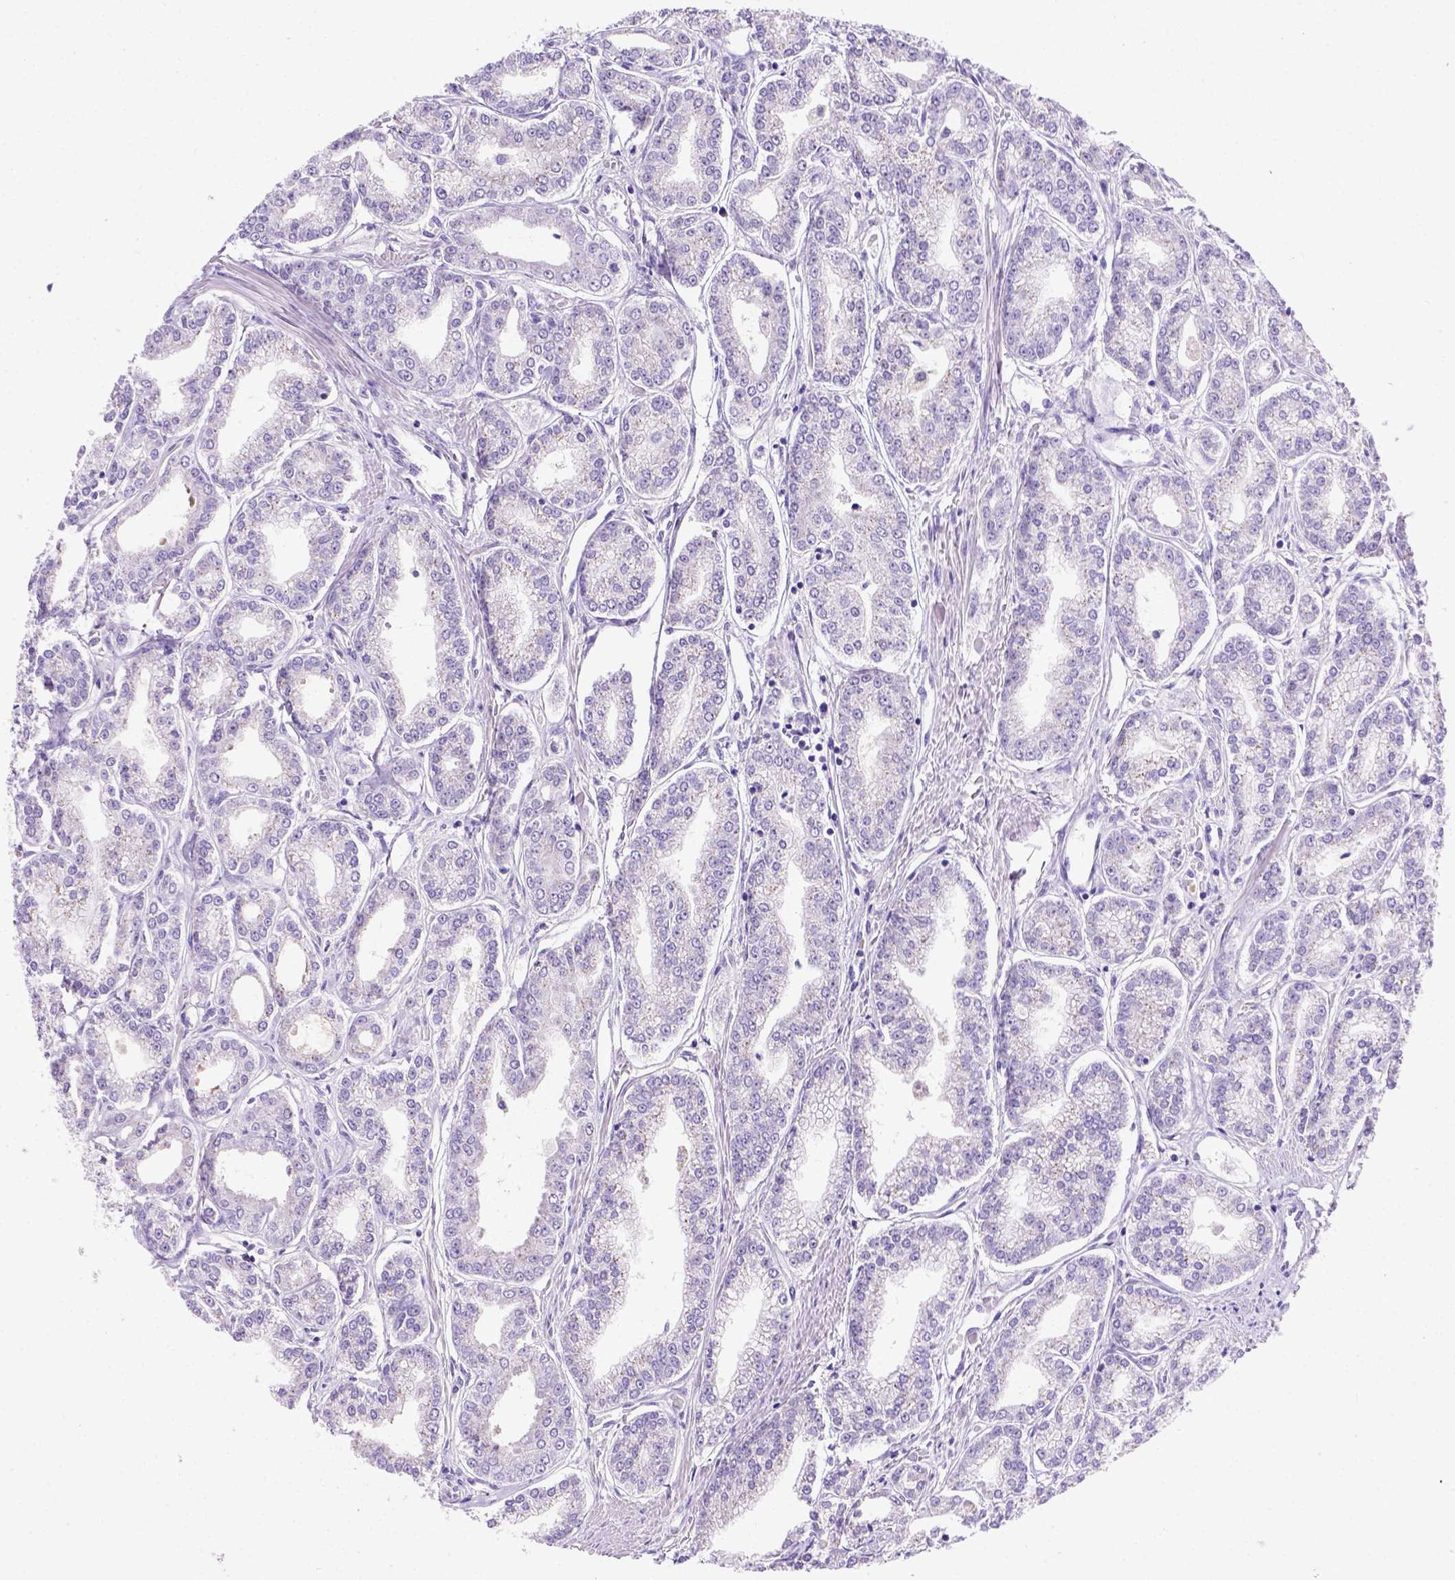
{"staining": {"intensity": "negative", "quantity": "none", "location": "none"}, "tissue": "prostate cancer", "cell_type": "Tumor cells", "image_type": "cancer", "snomed": [{"axis": "morphology", "description": "Adenocarcinoma, NOS"}, {"axis": "topography", "description": "Prostate"}], "caption": "Histopathology image shows no significant protein staining in tumor cells of adenocarcinoma (prostate).", "gene": "FOXI1", "patient": {"sex": "male", "age": 71}}